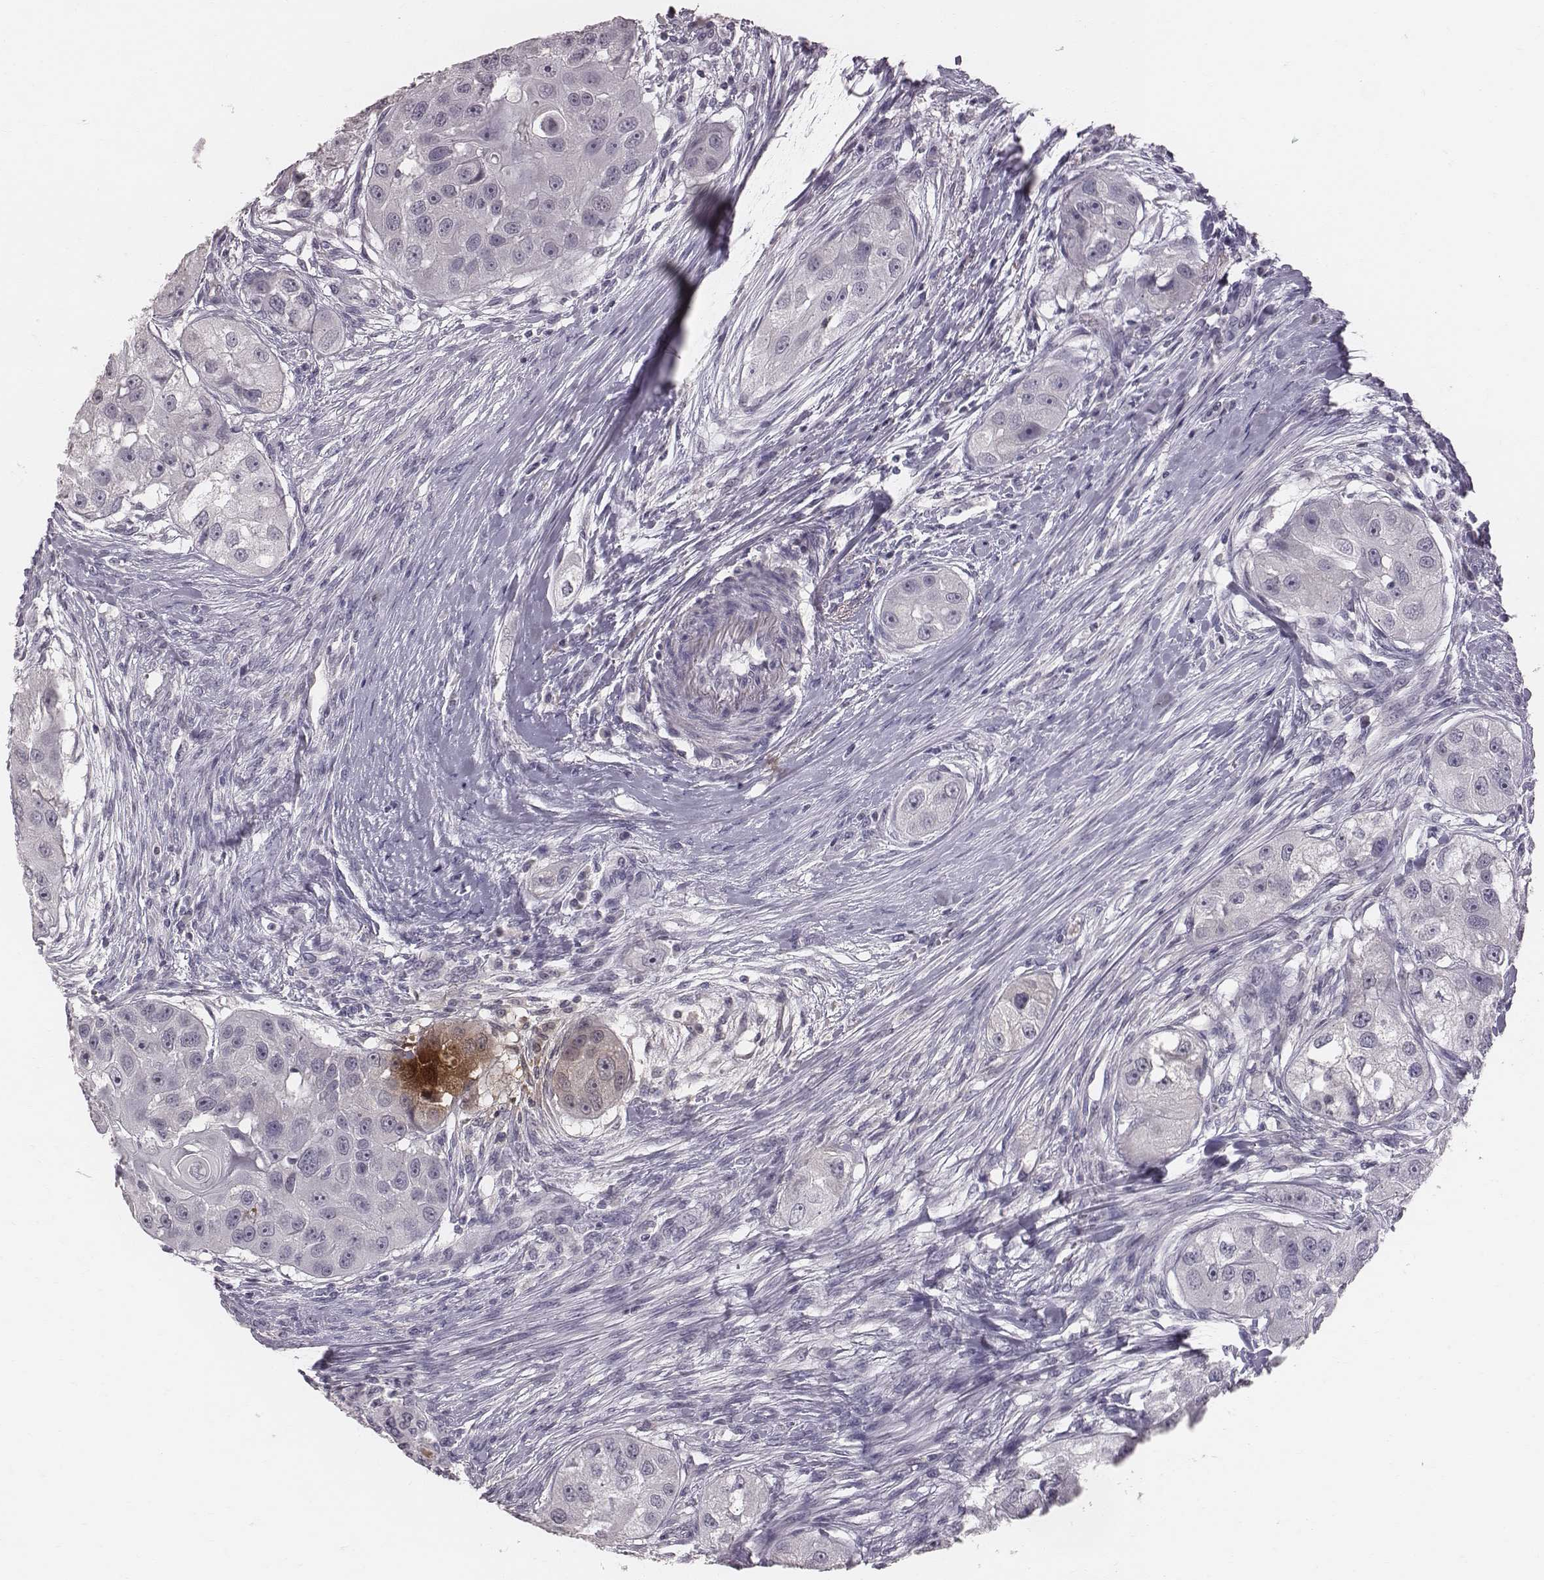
{"staining": {"intensity": "negative", "quantity": "none", "location": "none"}, "tissue": "head and neck cancer", "cell_type": "Tumor cells", "image_type": "cancer", "snomed": [{"axis": "morphology", "description": "Squamous cell carcinoma, NOS"}, {"axis": "topography", "description": "Head-Neck"}], "caption": "This is an immunohistochemistry (IHC) photomicrograph of human head and neck squamous cell carcinoma. There is no expression in tumor cells.", "gene": "CFTR", "patient": {"sex": "male", "age": 51}}